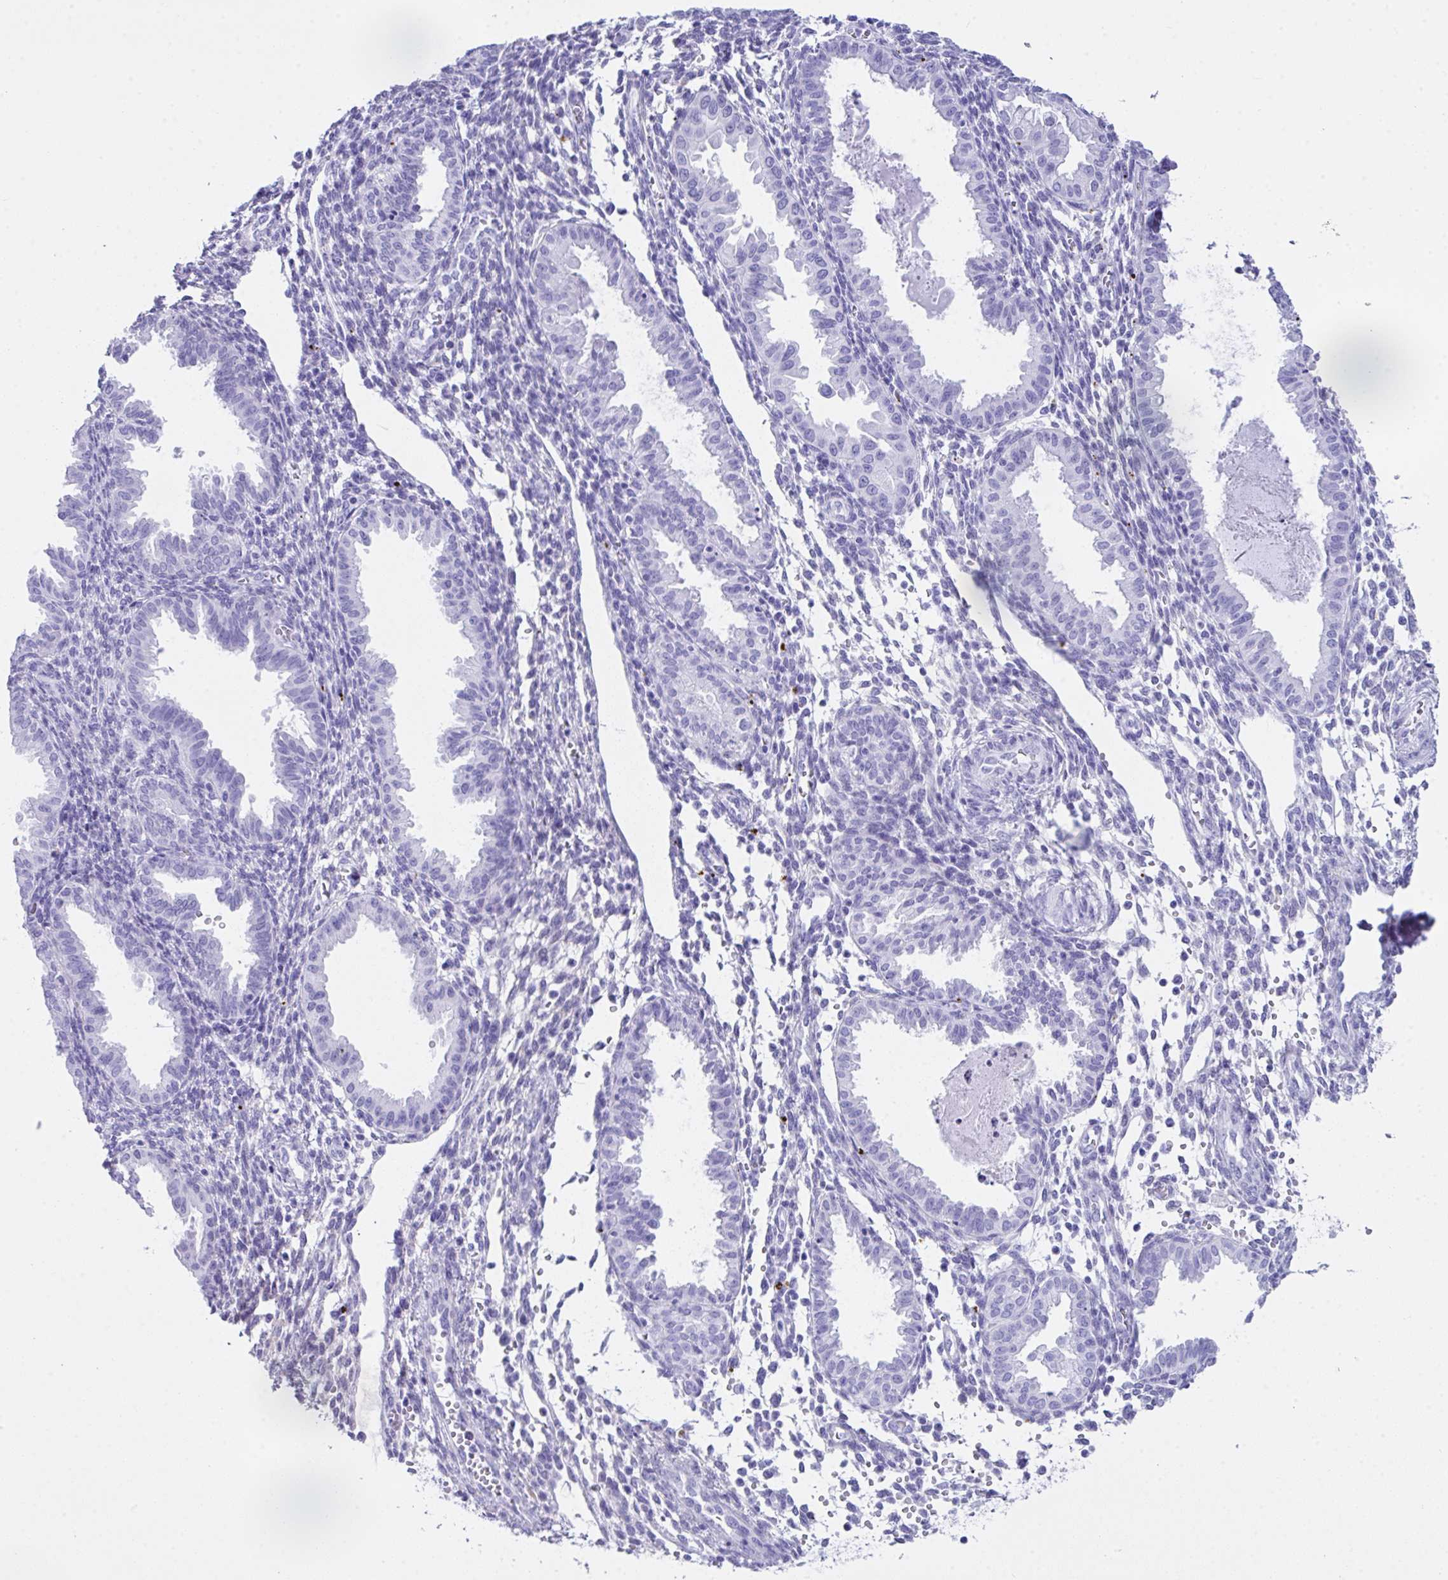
{"staining": {"intensity": "negative", "quantity": "none", "location": "none"}, "tissue": "endometrium", "cell_type": "Cells in endometrial stroma", "image_type": "normal", "snomed": [{"axis": "morphology", "description": "Normal tissue, NOS"}, {"axis": "topography", "description": "Endometrium"}], "caption": "A high-resolution photomicrograph shows immunohistochemistry (IHC) staining of unremarkable endometrium, which displays no significant expression in cells in endometrial stroma.", "gene": "LGALS4", "patient": {"sex": "female", "age": 33}}